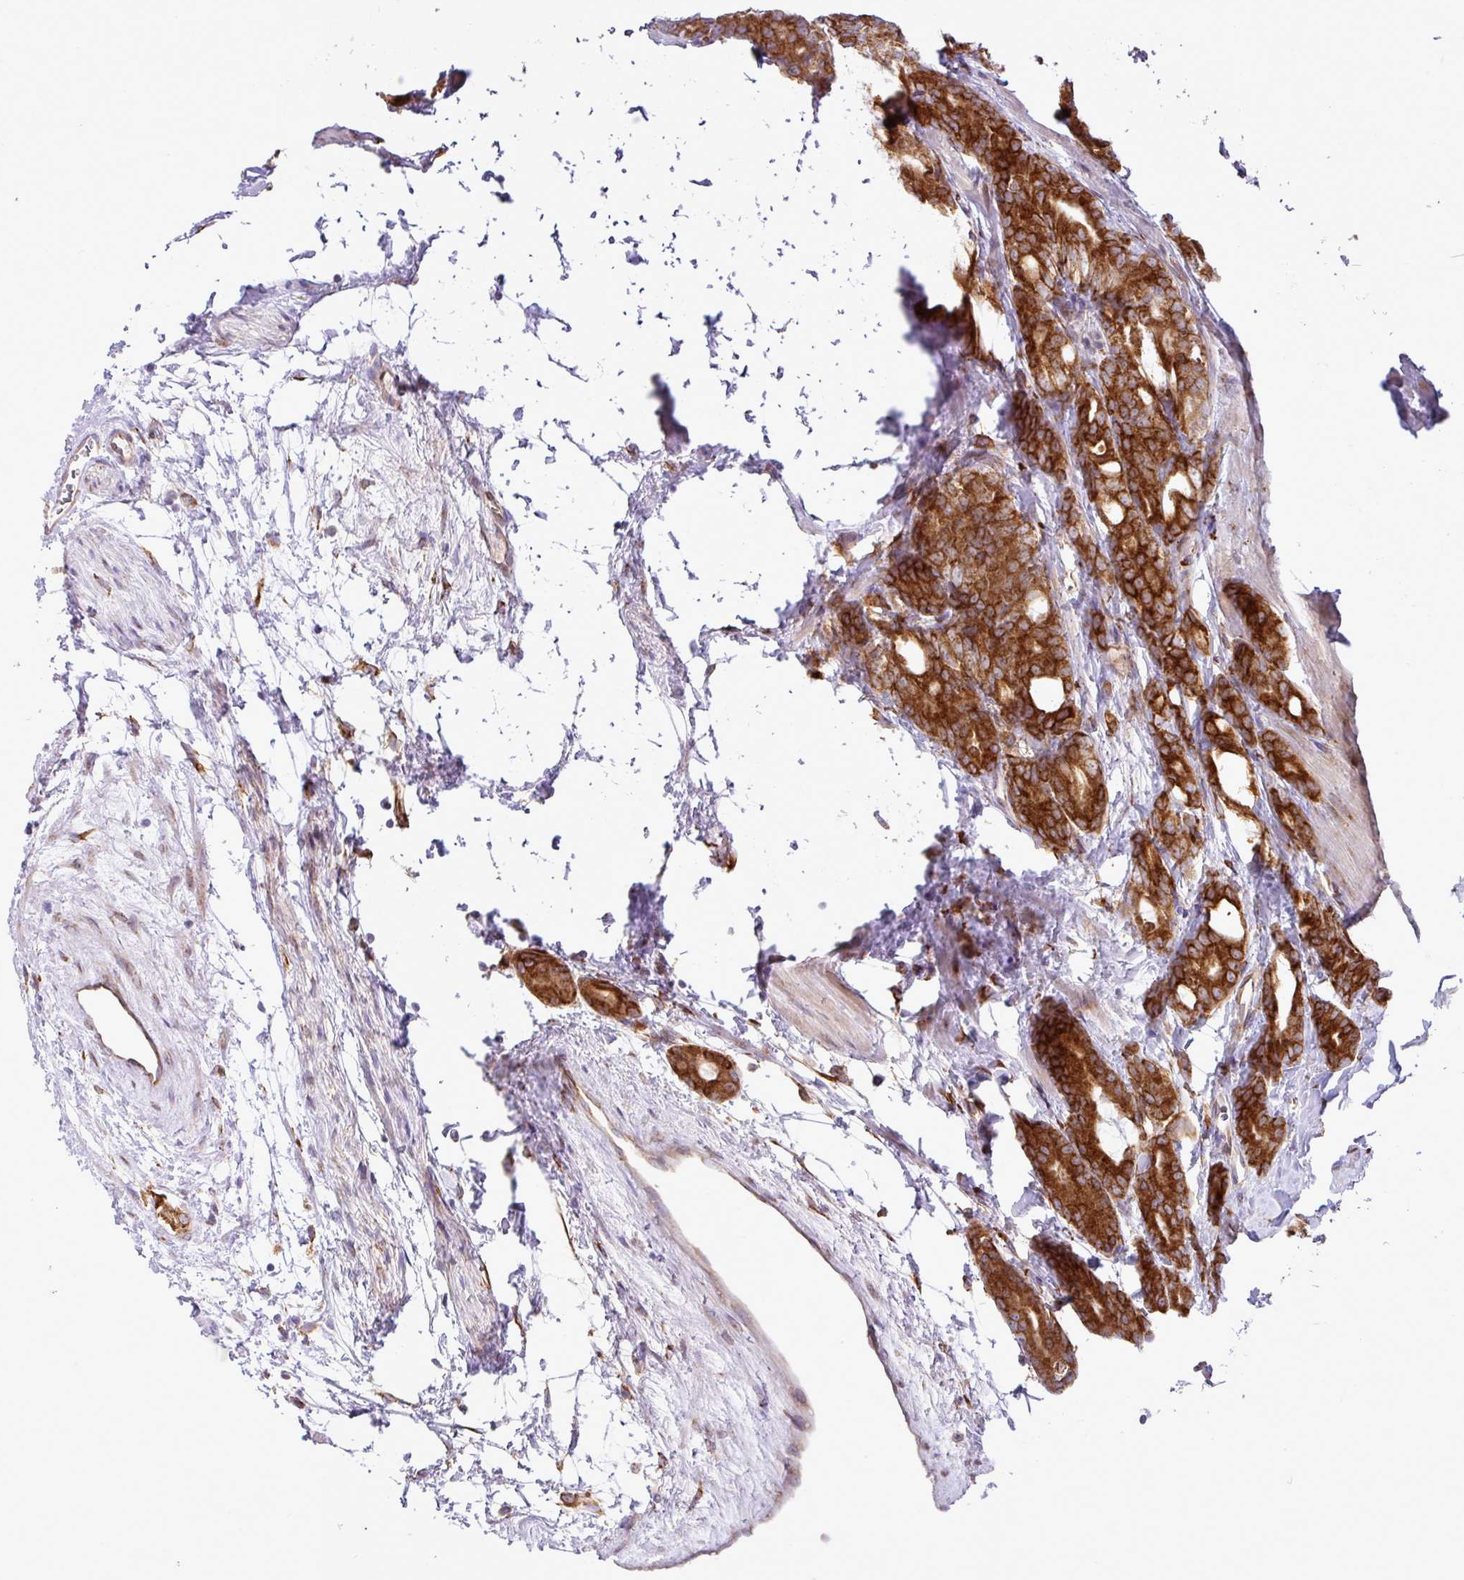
{"staining": {"intensity": "strong", "quantity": ">75%", "location": "cytoplasmic/membranous"}, "tissue": "prostate cancer", "cell_type": "Tumor cells", "image_type": "cancer", "snomed": [{"axis": "morphology", "description": "Adenocarcinoma, High grade"}, {"axis": "topography", "description": "Prostate"}], "caption": "Approximately >75% of tumor cells in human adenocarcinoma (high-grade) (prostate) show strong cytoplasmic/membranous protein expression as visualized by brown immunohistochemical staining.", "gene": "SLC39A7", "patient": {"sex": "male", "age": 62}}